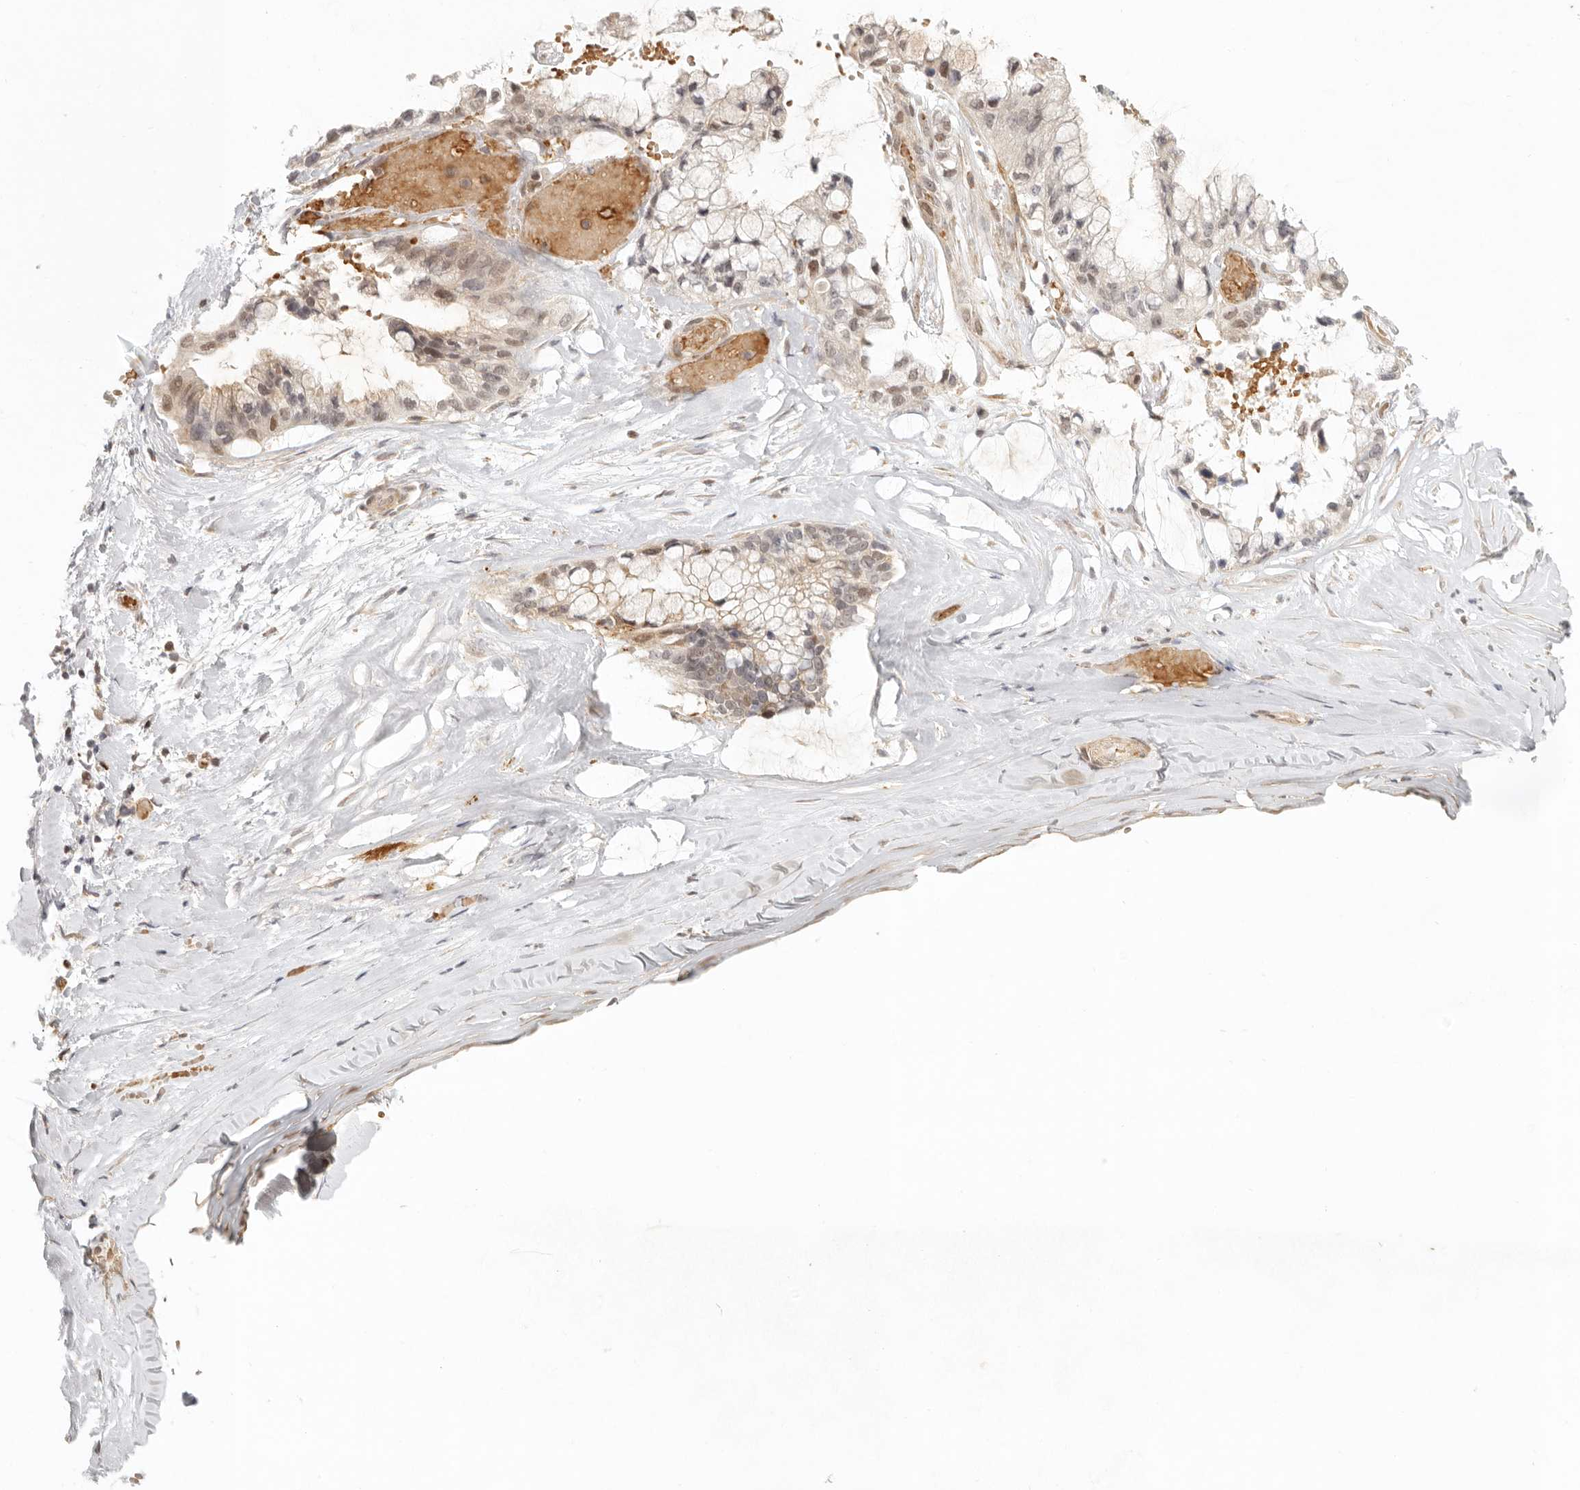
{"staining": {"intensity": "weak", "quantity": "25%-75%", "location": "cytoplasmic/membranous,nuclear"}, "tissue": "ovarian cancer", "cell_type": "Tumor cells", "image_type": "cancer", "snomed": [{"axis": "morphology", "description": "Cystadenocarcinoma, mucinous, NOS"}, {"axis": "topography", "description": "Ovary"}], "caption": "A brown stain labels weak cytoplasmic/membranous and nuclear staining of a protein in human mucinous cystadenocarcinoma (ovarian) tumor cells. The staining is performed using DAB brown chromogen to label protein expression. The nuclei are counter-stained blue using hematoxylin.", "gene": "AHDC1", "patient": {"sex": "female", "age": 39}}